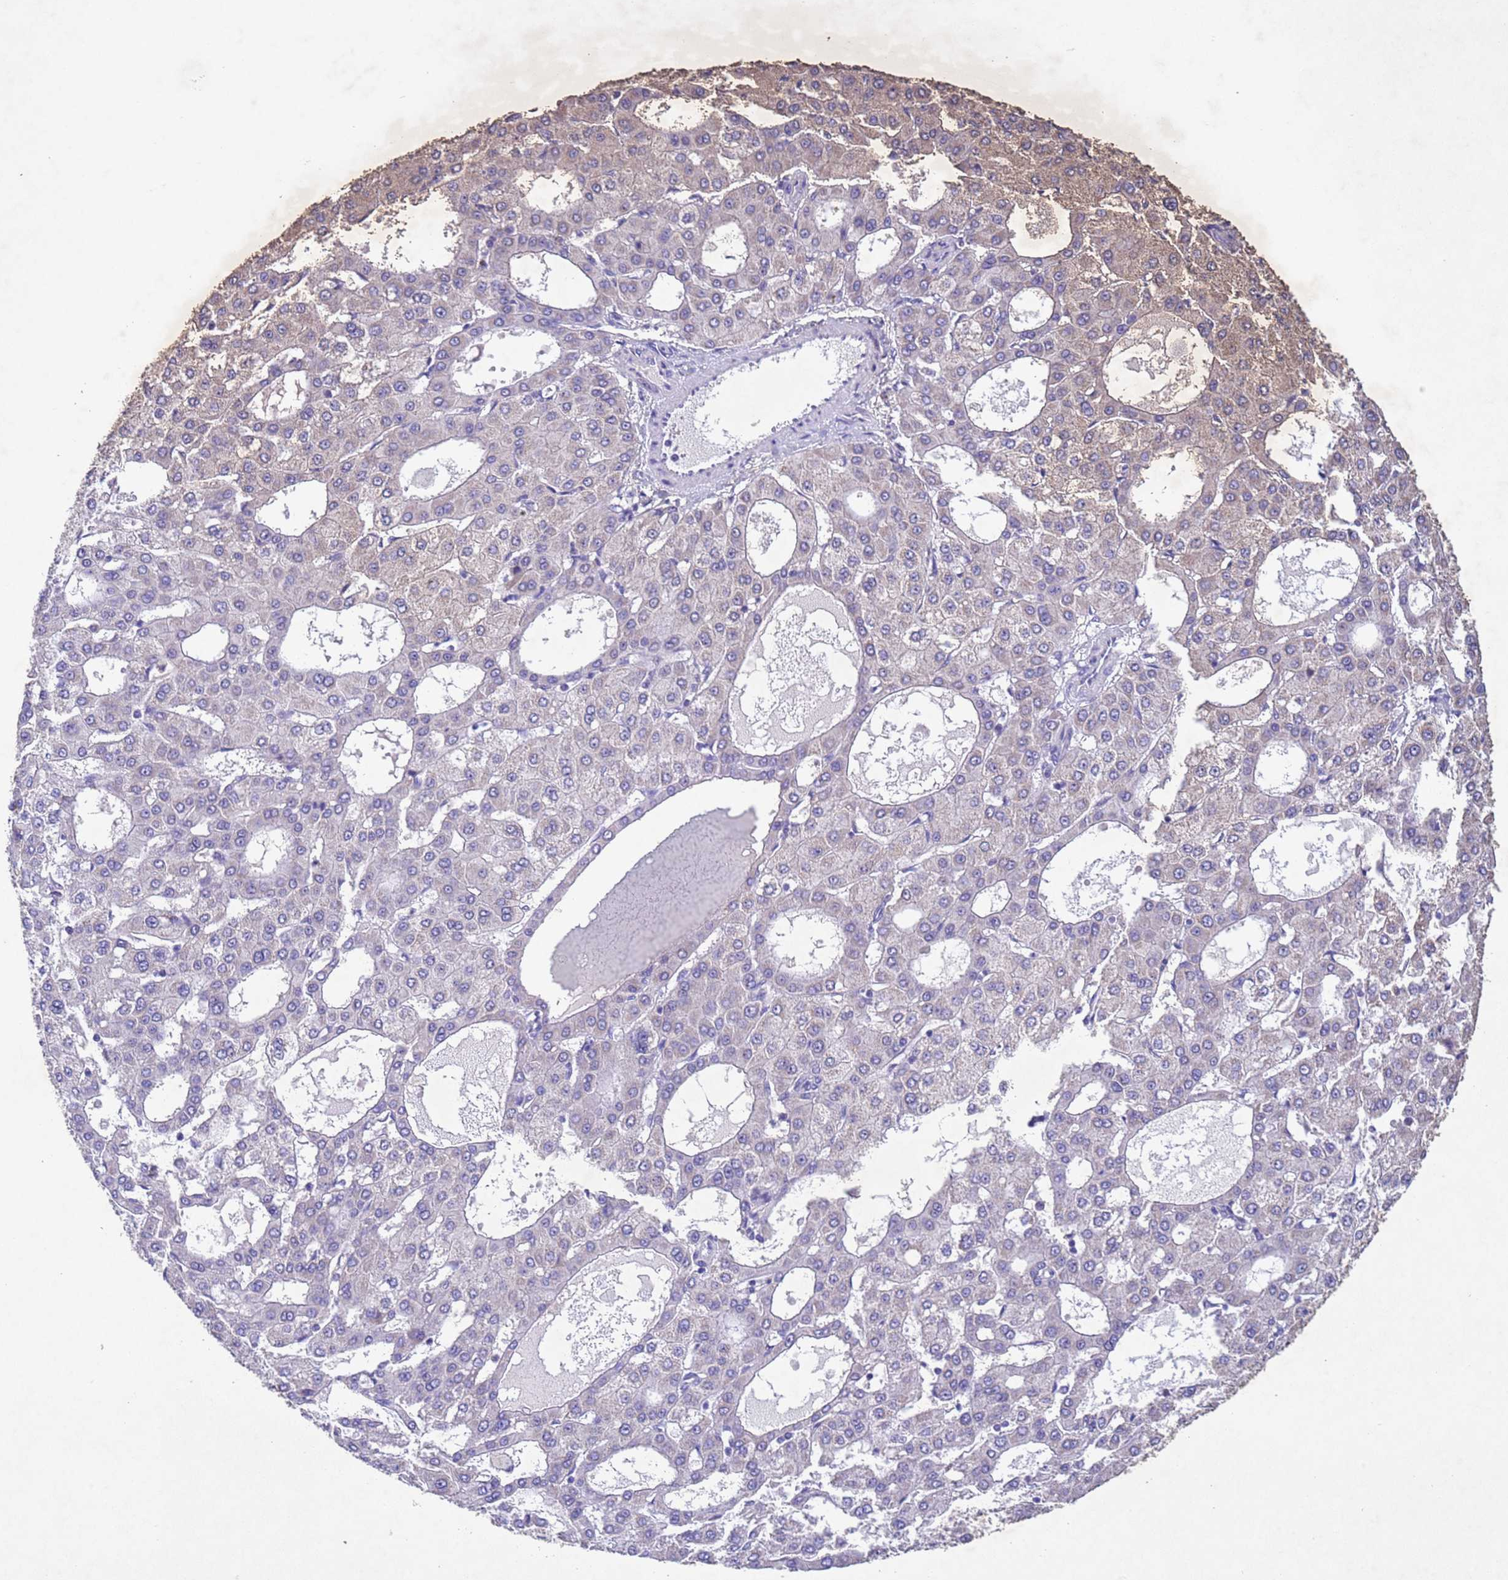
{"staining": {"intensity": "negative", "quantity": "none", "location": "none"}, "tissue": "liver cancer", "cell_type": "Tumor cells", "image_type": "cancer", "snomed": [{"axis": "morphology", "description": "Carcinoma, Hepatocellular, NOS"}, {"axis": "topography", "description": "Liver"}], "caption": "Tumor cells are negative for brown protein staining in liver cancer (hepatocellular carcinoma).", "gene": "NLRP11", "patient": {"sex": "male", "age": 47}}